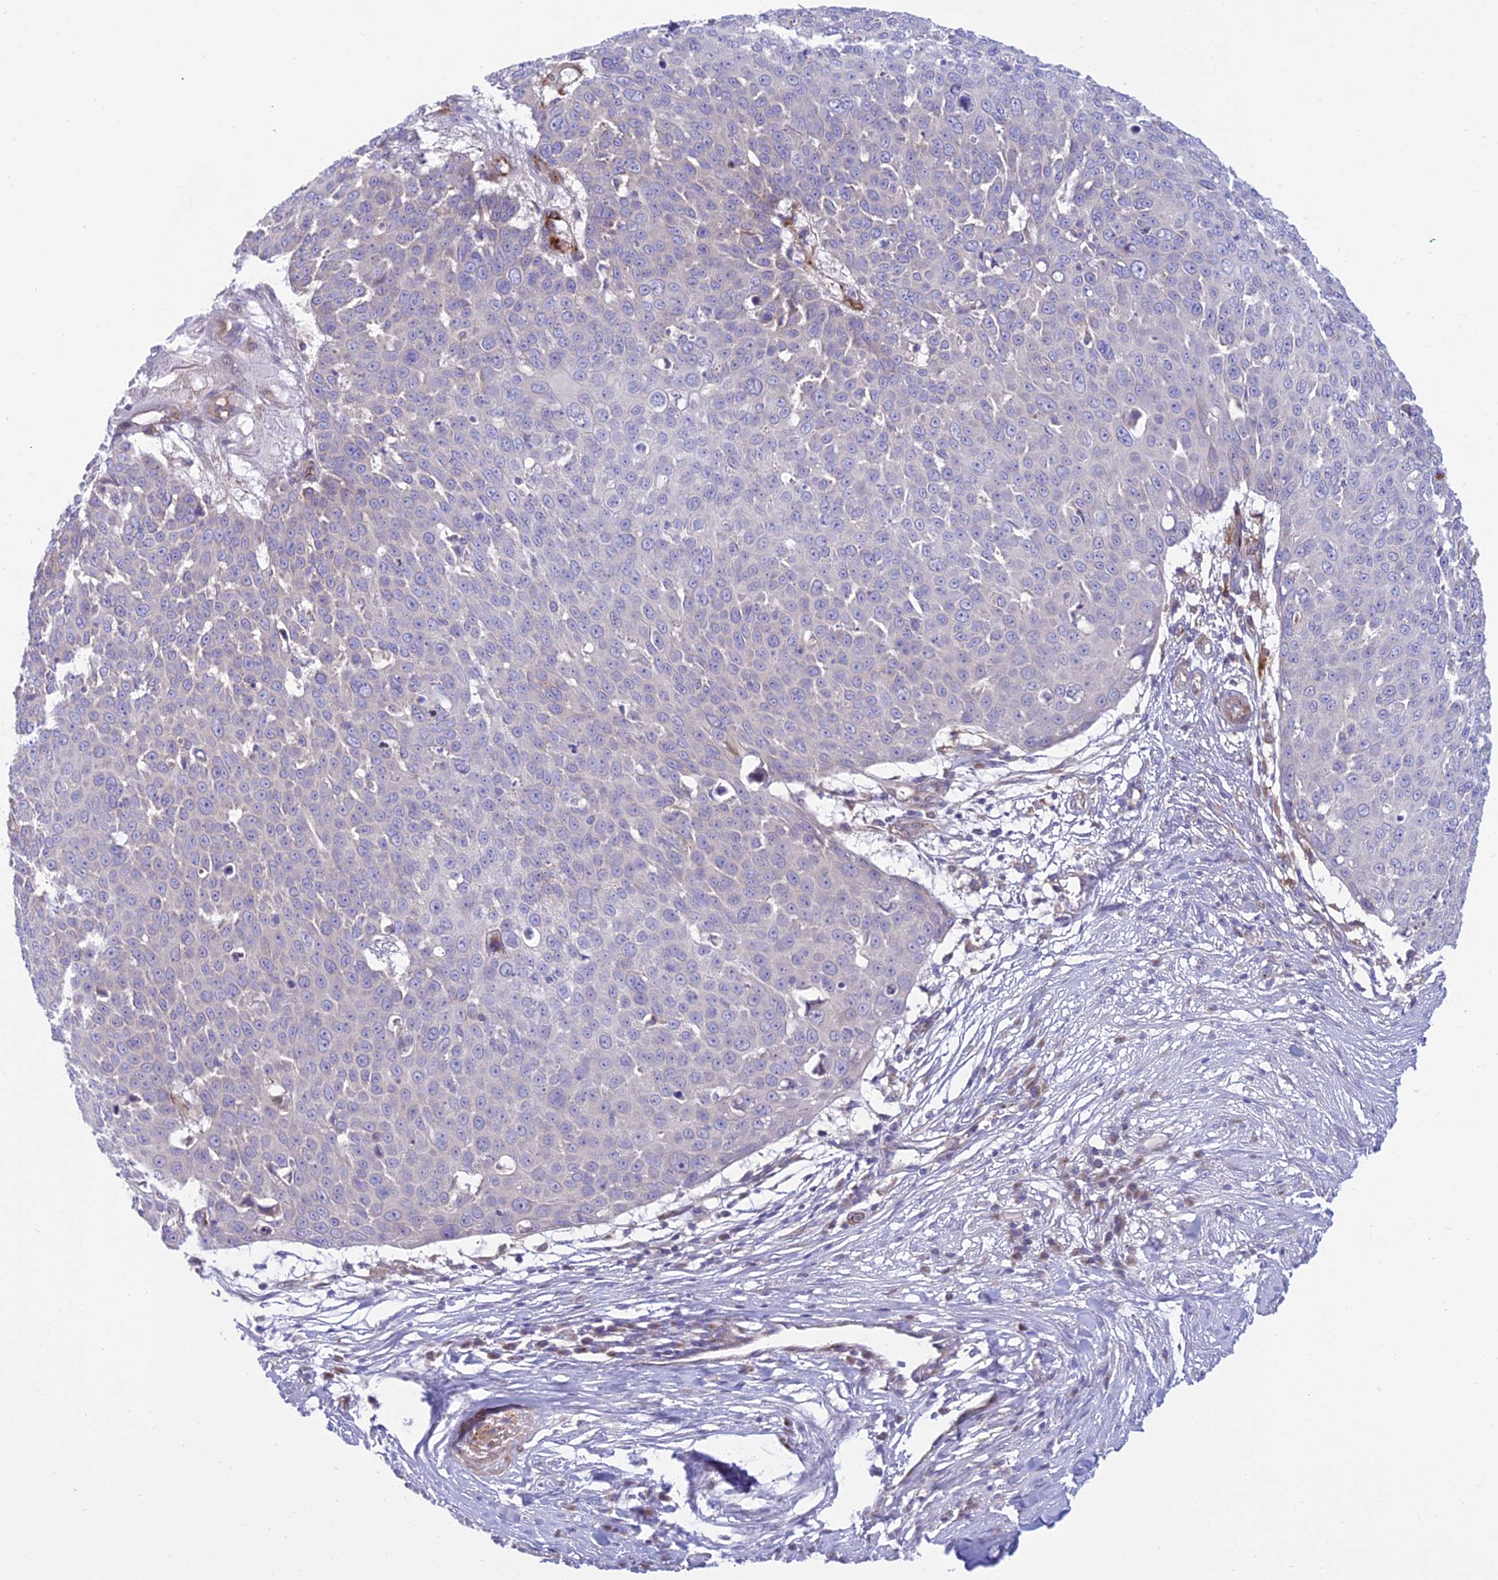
{"staining": {"intensity": "negative", "quantity": "none", "location": "none"}, "tissue": "skin cancer", "cell_type": "Tumor cells", "image_type": "cancer", "snomed": [{"axis": "morphology", "description": "Squamous cell carcinoma, NOS"}, {"axis": "topography", "description": "Skin"}], "caption": "Immunohistochemistry micrograph of human skin cancer (squamous cell carcinoma) stained for a protein (brown), which displays no staining in tumor cells. (DAB immunohistochemistry (IHC) visualized using brightfield microscopy, high magnification).", "gene": "DUS2", "patient": {"sex": "male", "age": 71}}